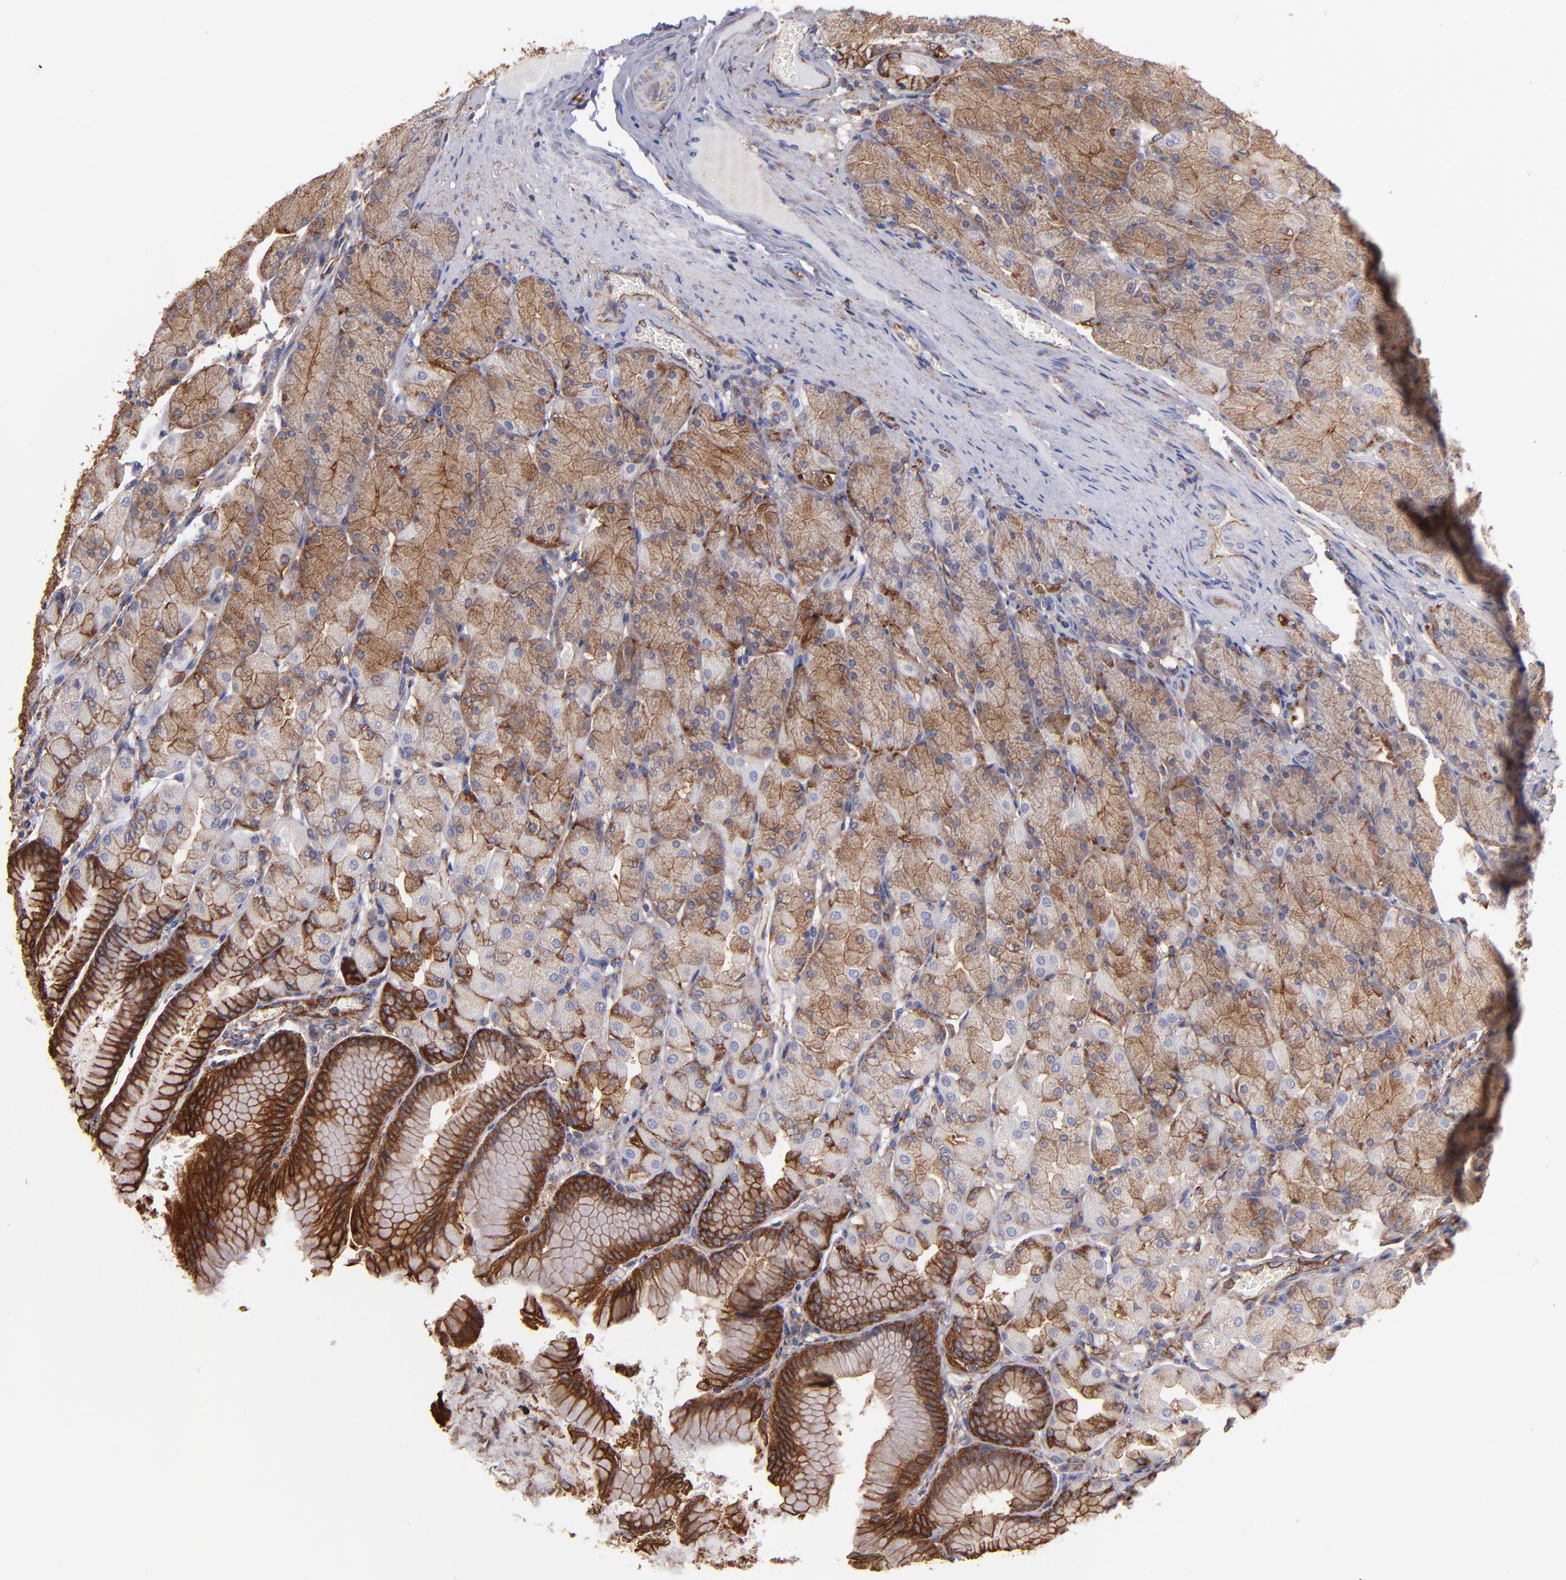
{"staining": {"intensity": "strong", "quantity": "<25%", "location": "cytoplasmic/membranous"}, "tissue": "stomach", "cell_type": "Glandular cells", "image_type": "normal", "snomed": [{"axis": "morphology", "description": "Normal tissue, NOS"}, {"axis": "topography", "description": "Stomach, upper"}], "caption": "Protein staining displays strong cytoplasmic/membranous positivity in about <25% of glandular cells in unremarkable stomach.", "gene": "MVP", "patient": {"sex": "female", "age": 56}}